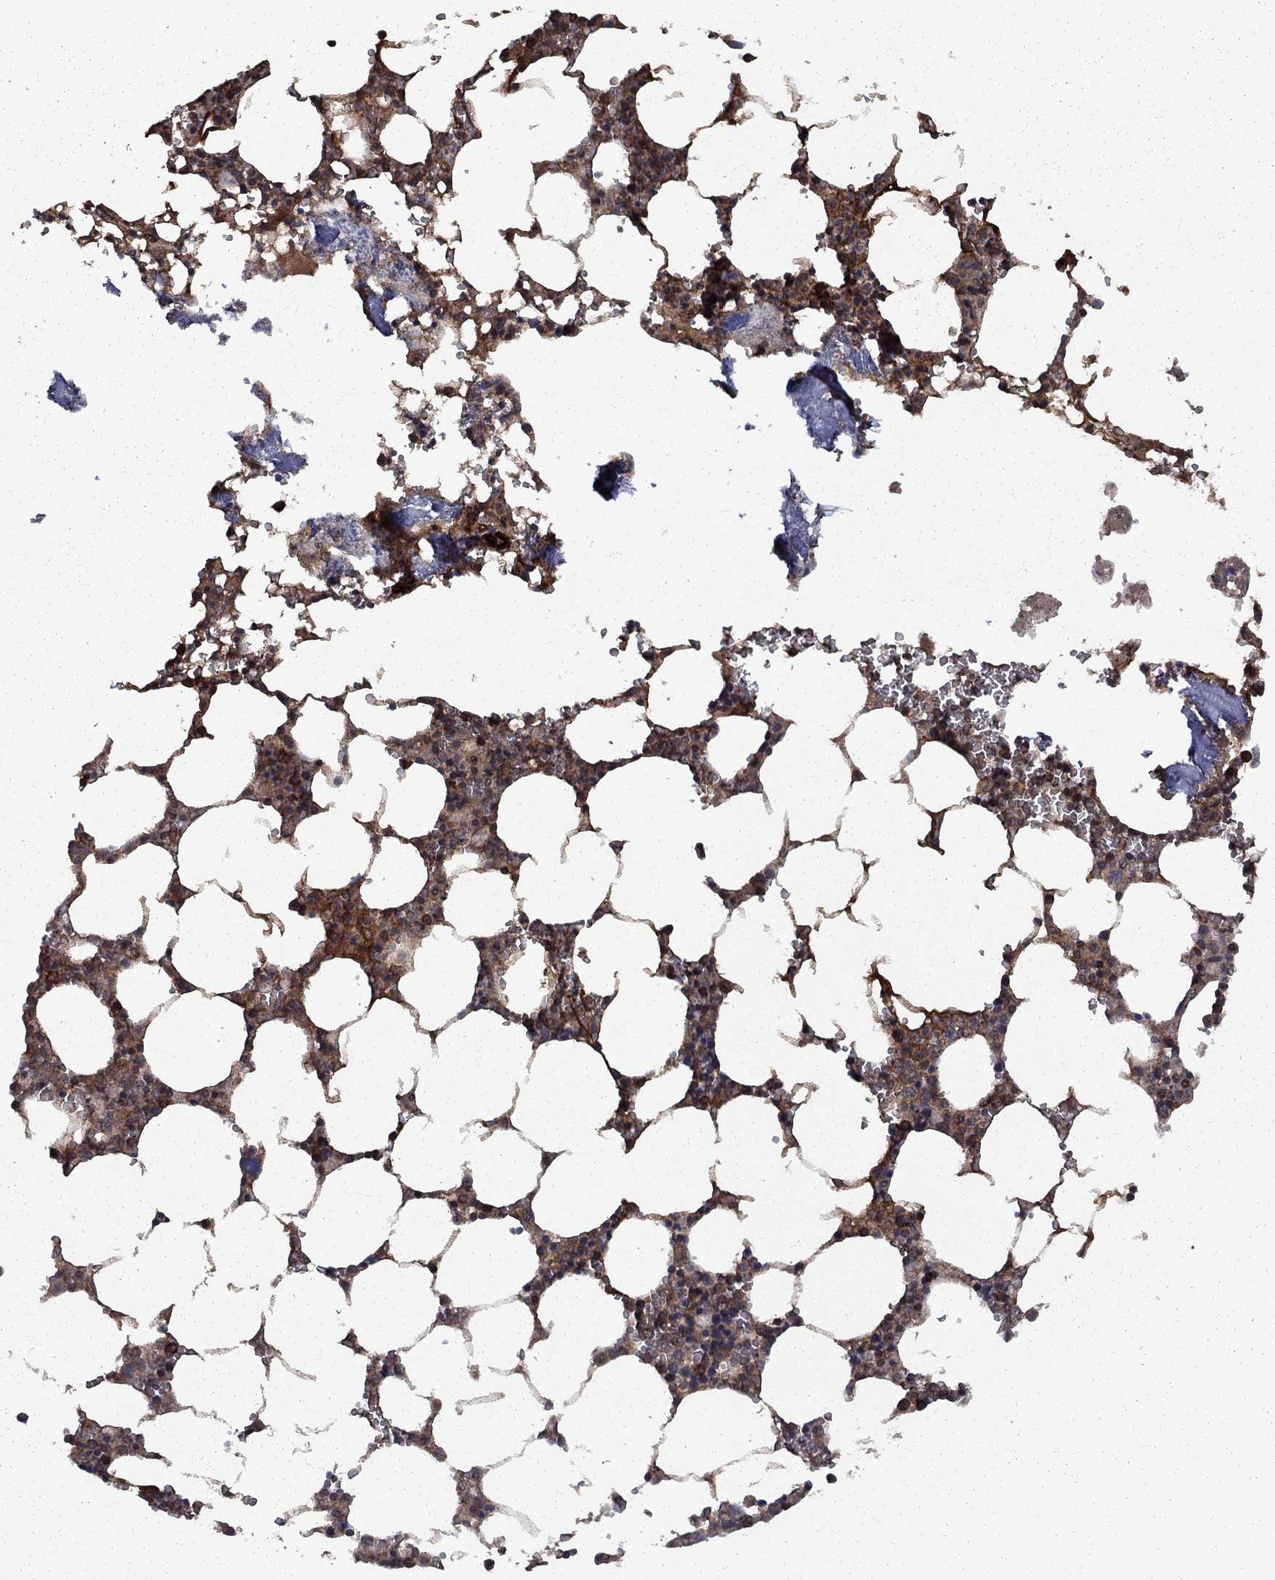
{"staining": {"intensity": "moderate", "quantity": "25%-75%", "location": "cytoplasmic/membranous"}, "tissue": "bone marrow", "cell_type": "Hematopoietic cells", "image_type": "normal", "snomed": [{"axis": "morphology", "description": "Normal tissue, NOS"}, {"axis": "topography", "description": "Bone marrow"}], "caption": "Protein staining by IHC exhibits moderate cytoplasmic/membranous expression in about 25%-75% of hematopoietic cells in benign bone marrow. The staining was performed using DAB, with brown indicating positive protein expression. Nuclei are stained blue with hematoxylin.", "gene": "COL18A1", "patient": {"sex": "female", "age": 64}}